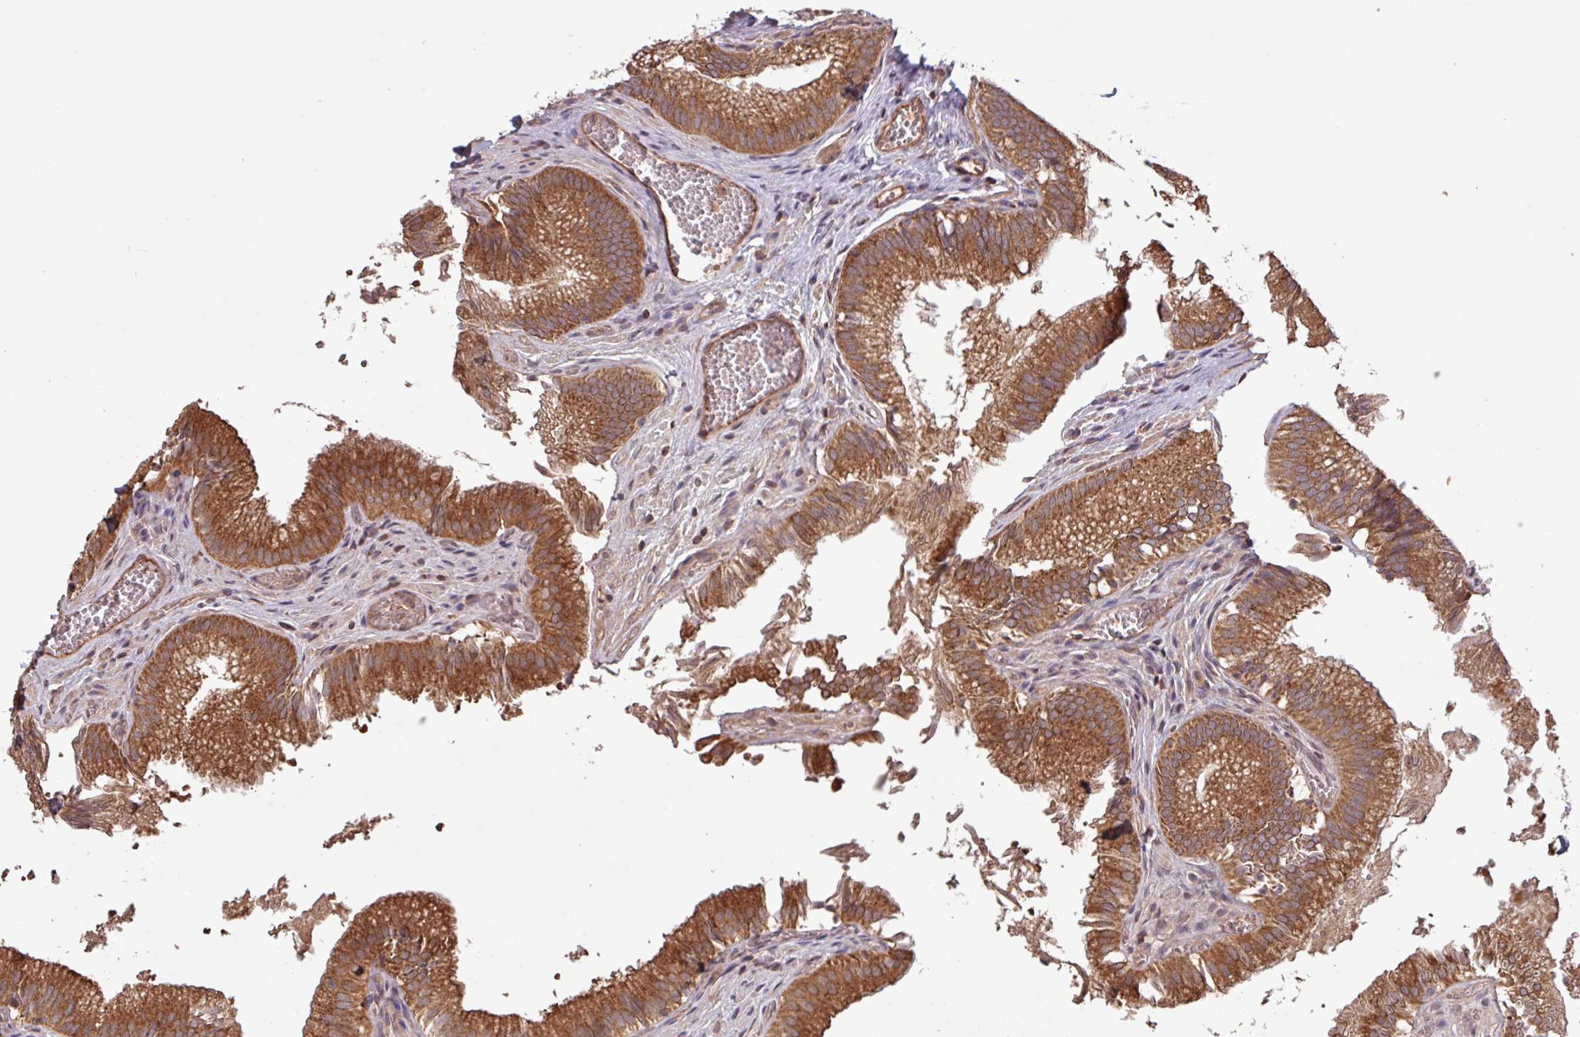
{"staining": {"intensity": "strong", "quantity": ">75%", "location": "cytoplasmic/membranous"}, "tissue": "gallbladder", "cell_type": "Glandular cells", "image_type": "normal", "snomed": [{"axis": "morphology", "description": "Normal tissue, NOS"}, {"axis": "topography", "description": "Gallbladder"}, {"axis": "topography", "description": "Peripheral nerve tissue"}], "caption": "High-magnification brightfield microscopy of unremarkable gallbladder stained with DAB (3,3'-diaminobenzidine) (brown) and counterstained with hematoxylin (blue). glandular cells exhibit strong cytoplasmic/membranous expression is appreciated in approximately>75% of cells.", "gene": "TRABD2A", "patient": {"sex": "male", "age": 17}}